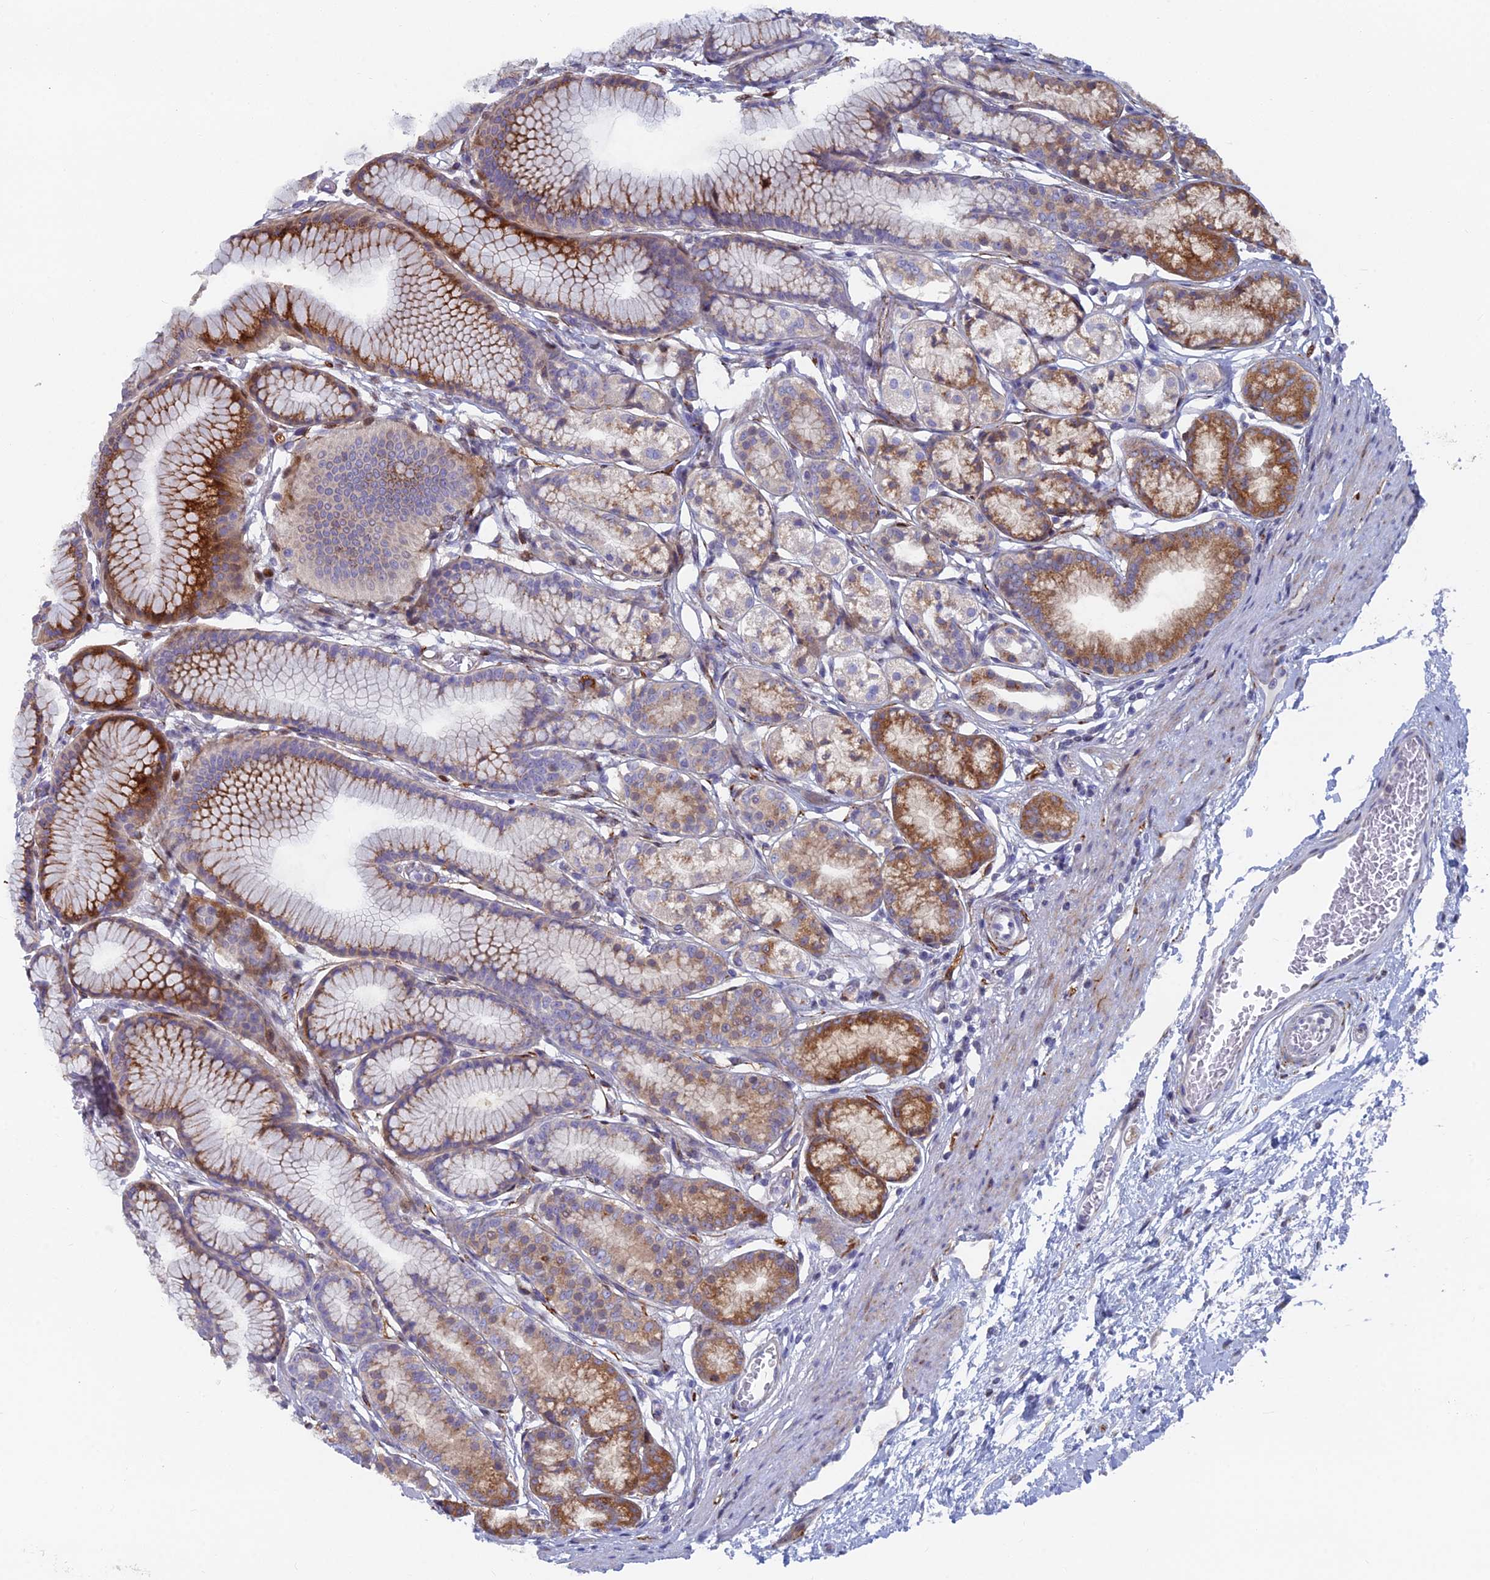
{"staining": {"intensity": "strong", "quantity": "25%-75%", "location": "cytoplasmic/membranous"}, "tissue": "stomach", "cell_type": "Glandular cells", "image_type": "normal", "snomed": [{"axis": "morphology", "description": "Normal tissue, NOS"}, {"axis": "morphology", "description": "Adenocarcinoma, NOS"}, {"axis": "morphology", "description": "Adenocarcinoma, High grade"}, {"axis": "topography", "description": "Stomach, upper"}, {"axis": "topography", "description": "Stomach"}], "caption": "Unremarkable stomach exhibits strong cytoplasmic/membranous staining in approximately 25%-75% of glandular cells.", "gene": "B9D2", "patient": {"sex": "female", "age": 65}}